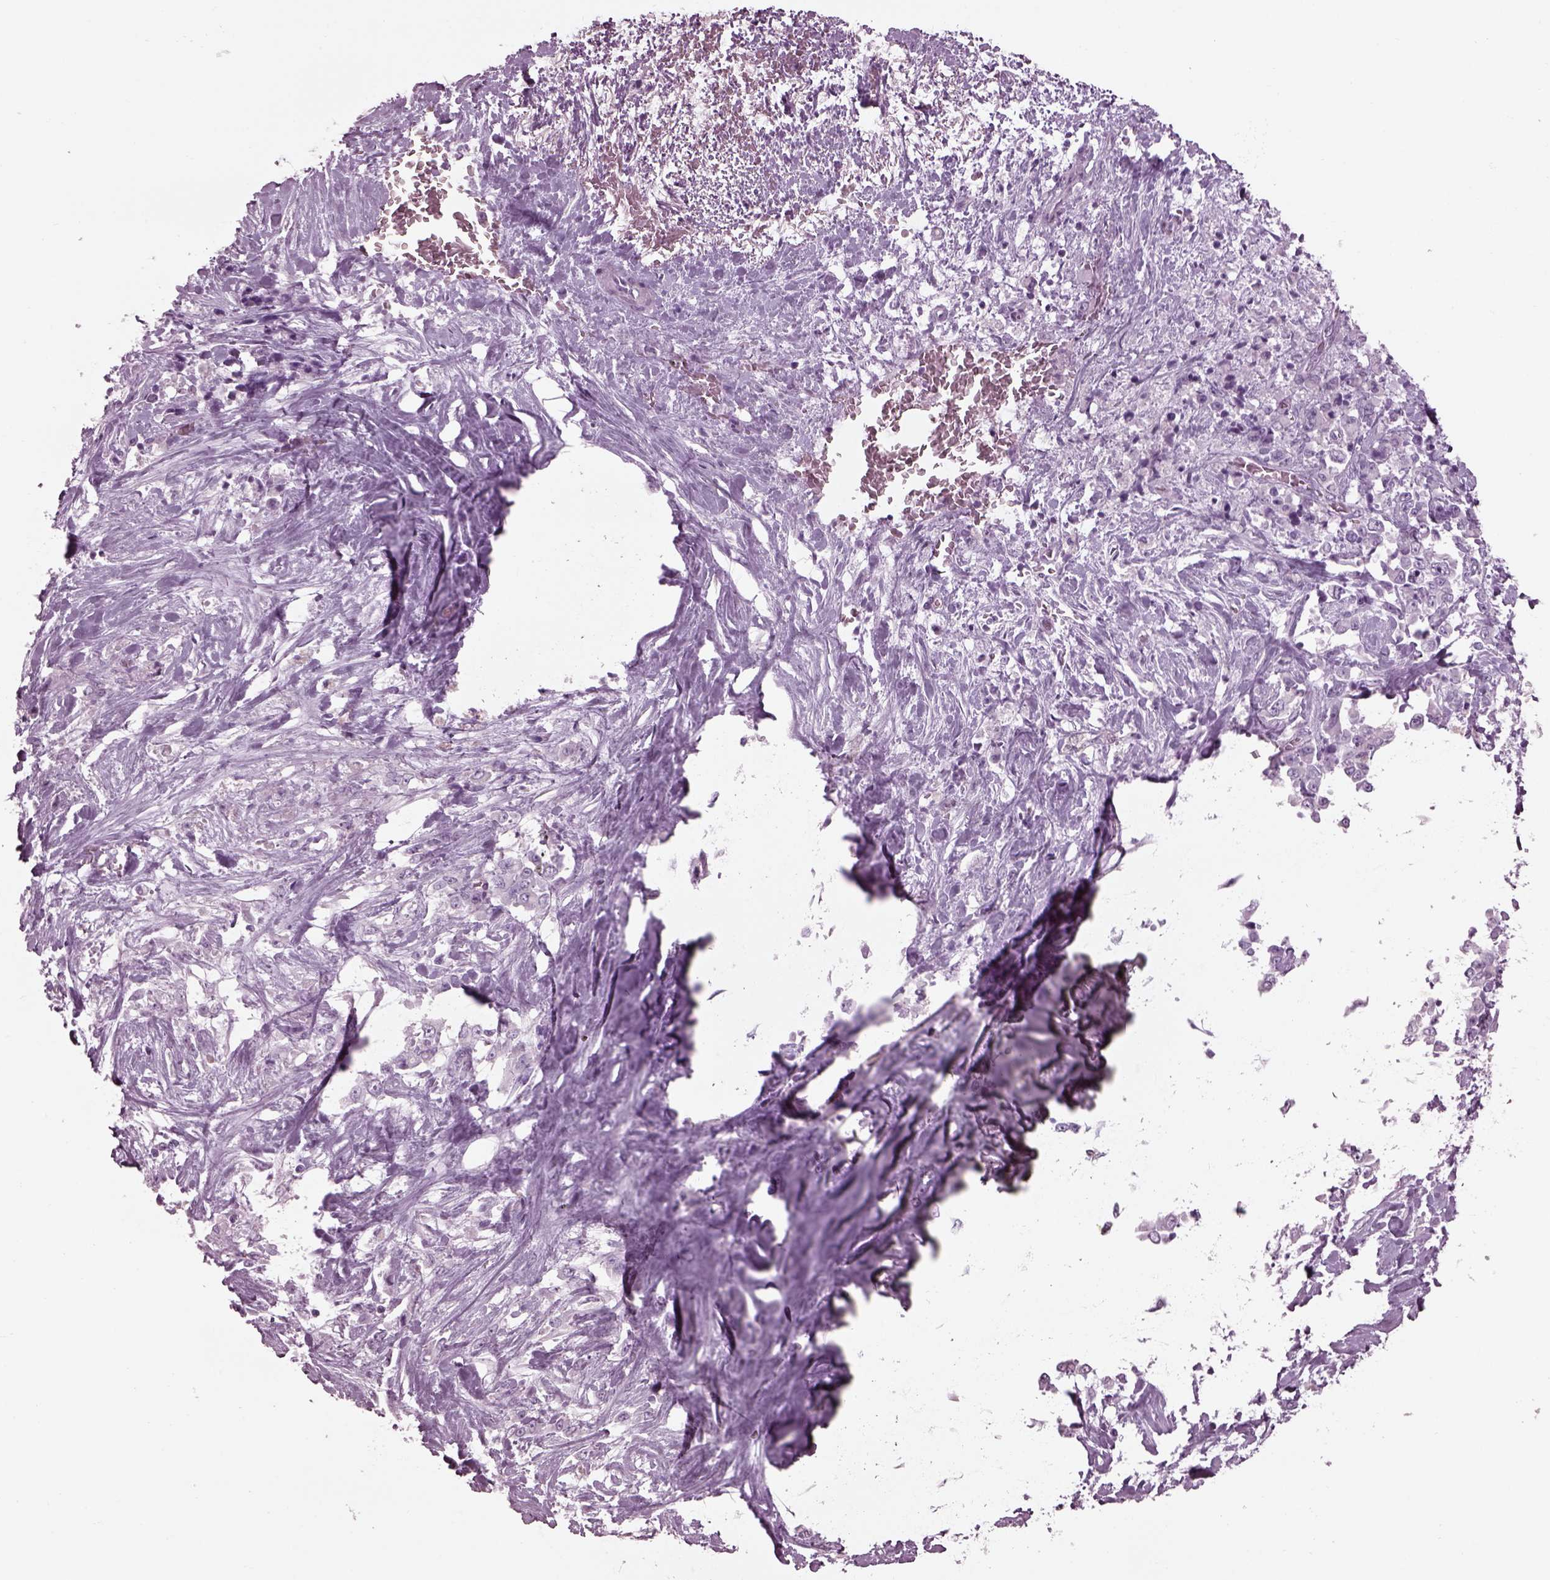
{"staining": {"intensity": "negative", "quantity": "none", "location": "none"}, "tissue": "stomach cancer", "cell_type": "Tumor cells", "image_type": "cancer", "snomed": [{"axis": "morphology", "description": "Adenocarcinoma, NOS"}, {"axis": "topography", "description": "Stomach"}], "caption": "Stomach adenocarcinoma was stained to show a protein in brown. There is no significant expression in tumor cells.", "gene": "TPPP2", "patient": {"sex": "female", "age": 76}}